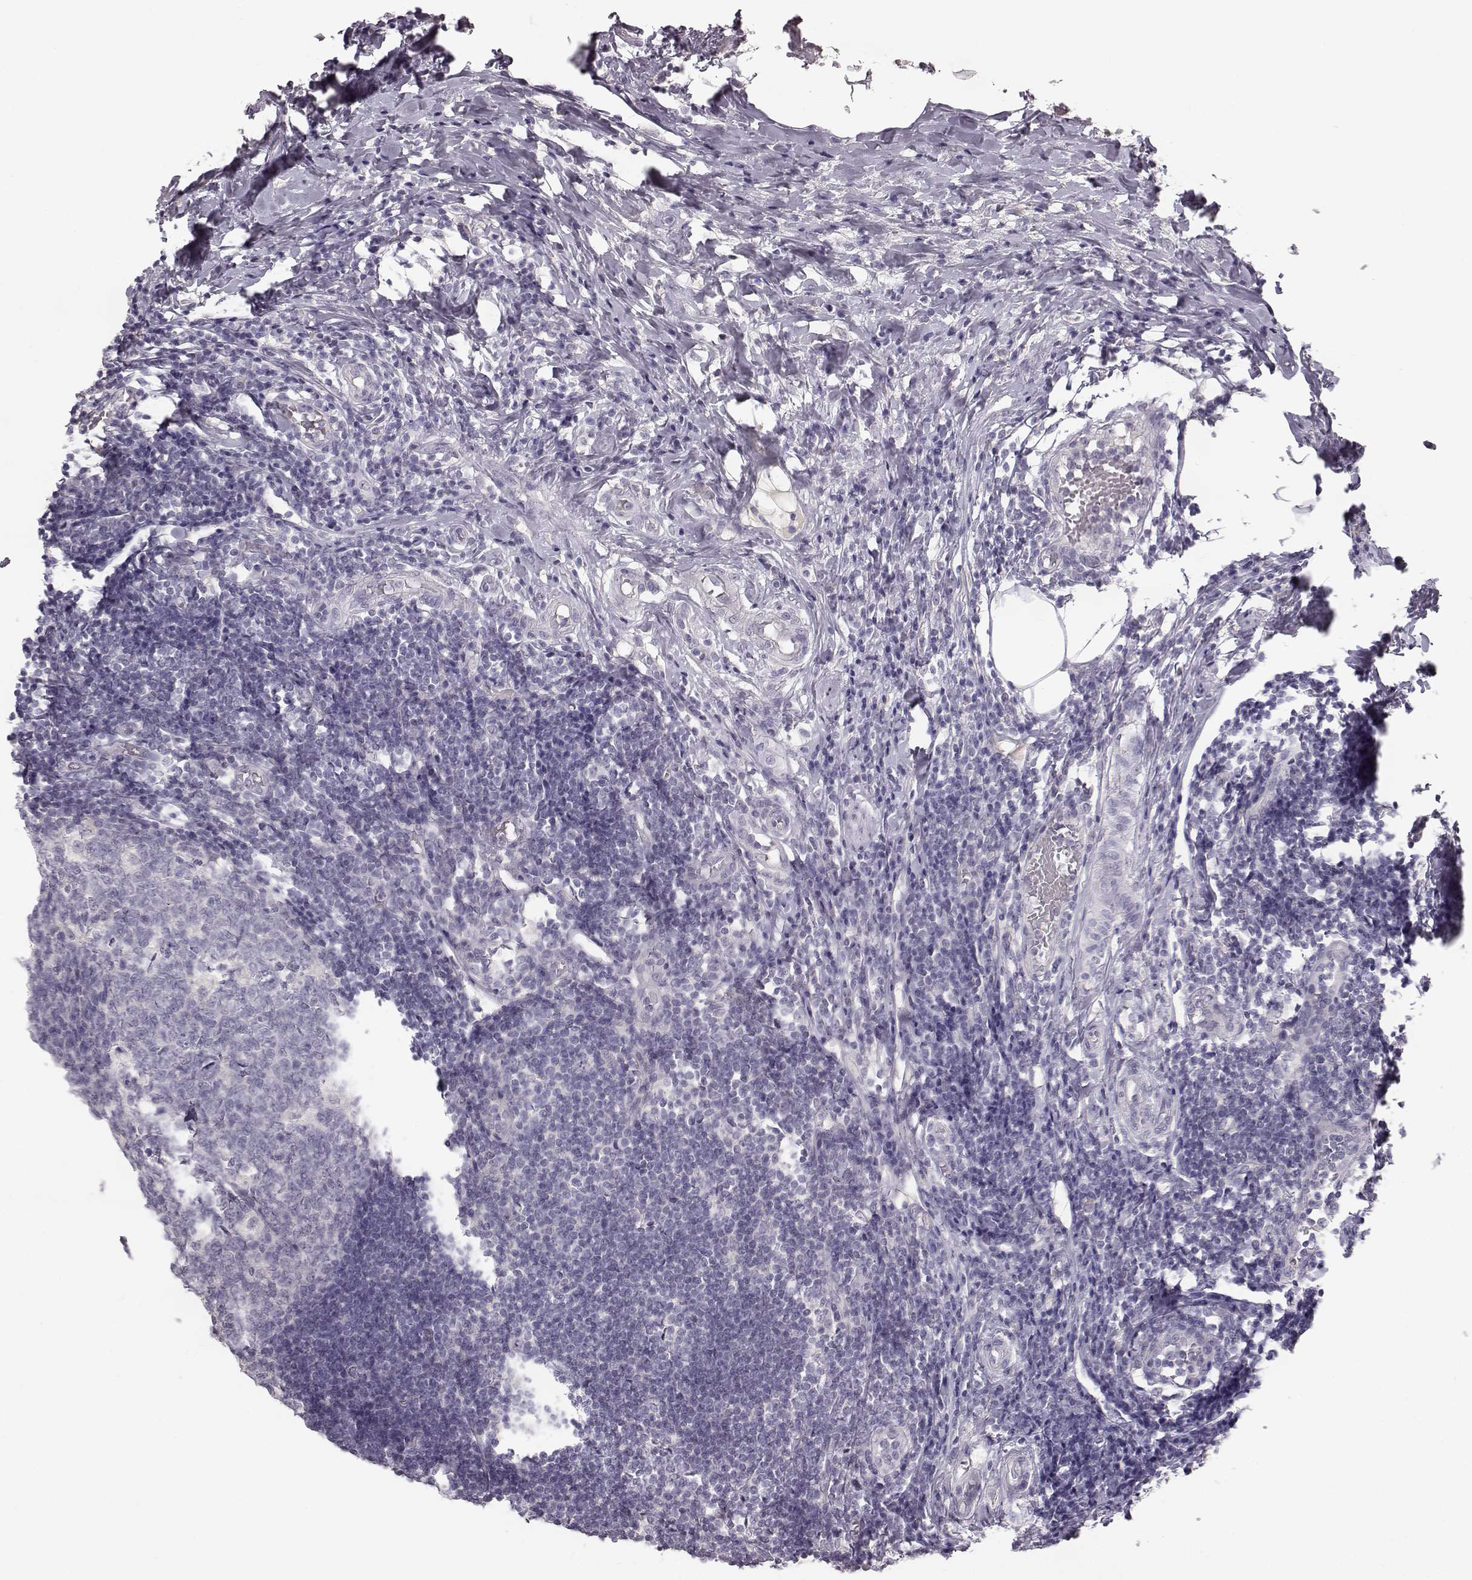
{"staining": {"intensity": "weak", "quantity": "25%-75%", "location": "cytoplasmic/membranous,nuclear"}, "tissue": "appendix", "cell_type": "Glandular cells", "image_type": "normal", "snomed": [{"axis": "morphology", "description": "Normal tissue, NOS"}, {"axis": "morphology", "description": "Inflammation, NOS"}, {"axis": "topography", "description": "Appendix"}], "caption": "The immunohistochemical stain shows weak cytoplasmic/membranous,nuclear staining in glandular cells of benign appendix. Immunohistochemistry (ihc) stains the protein of interest in brown and the nuclei are stained blue.", "gene": "SPAG17", "patient": {"sex": "male", "age": 16}}